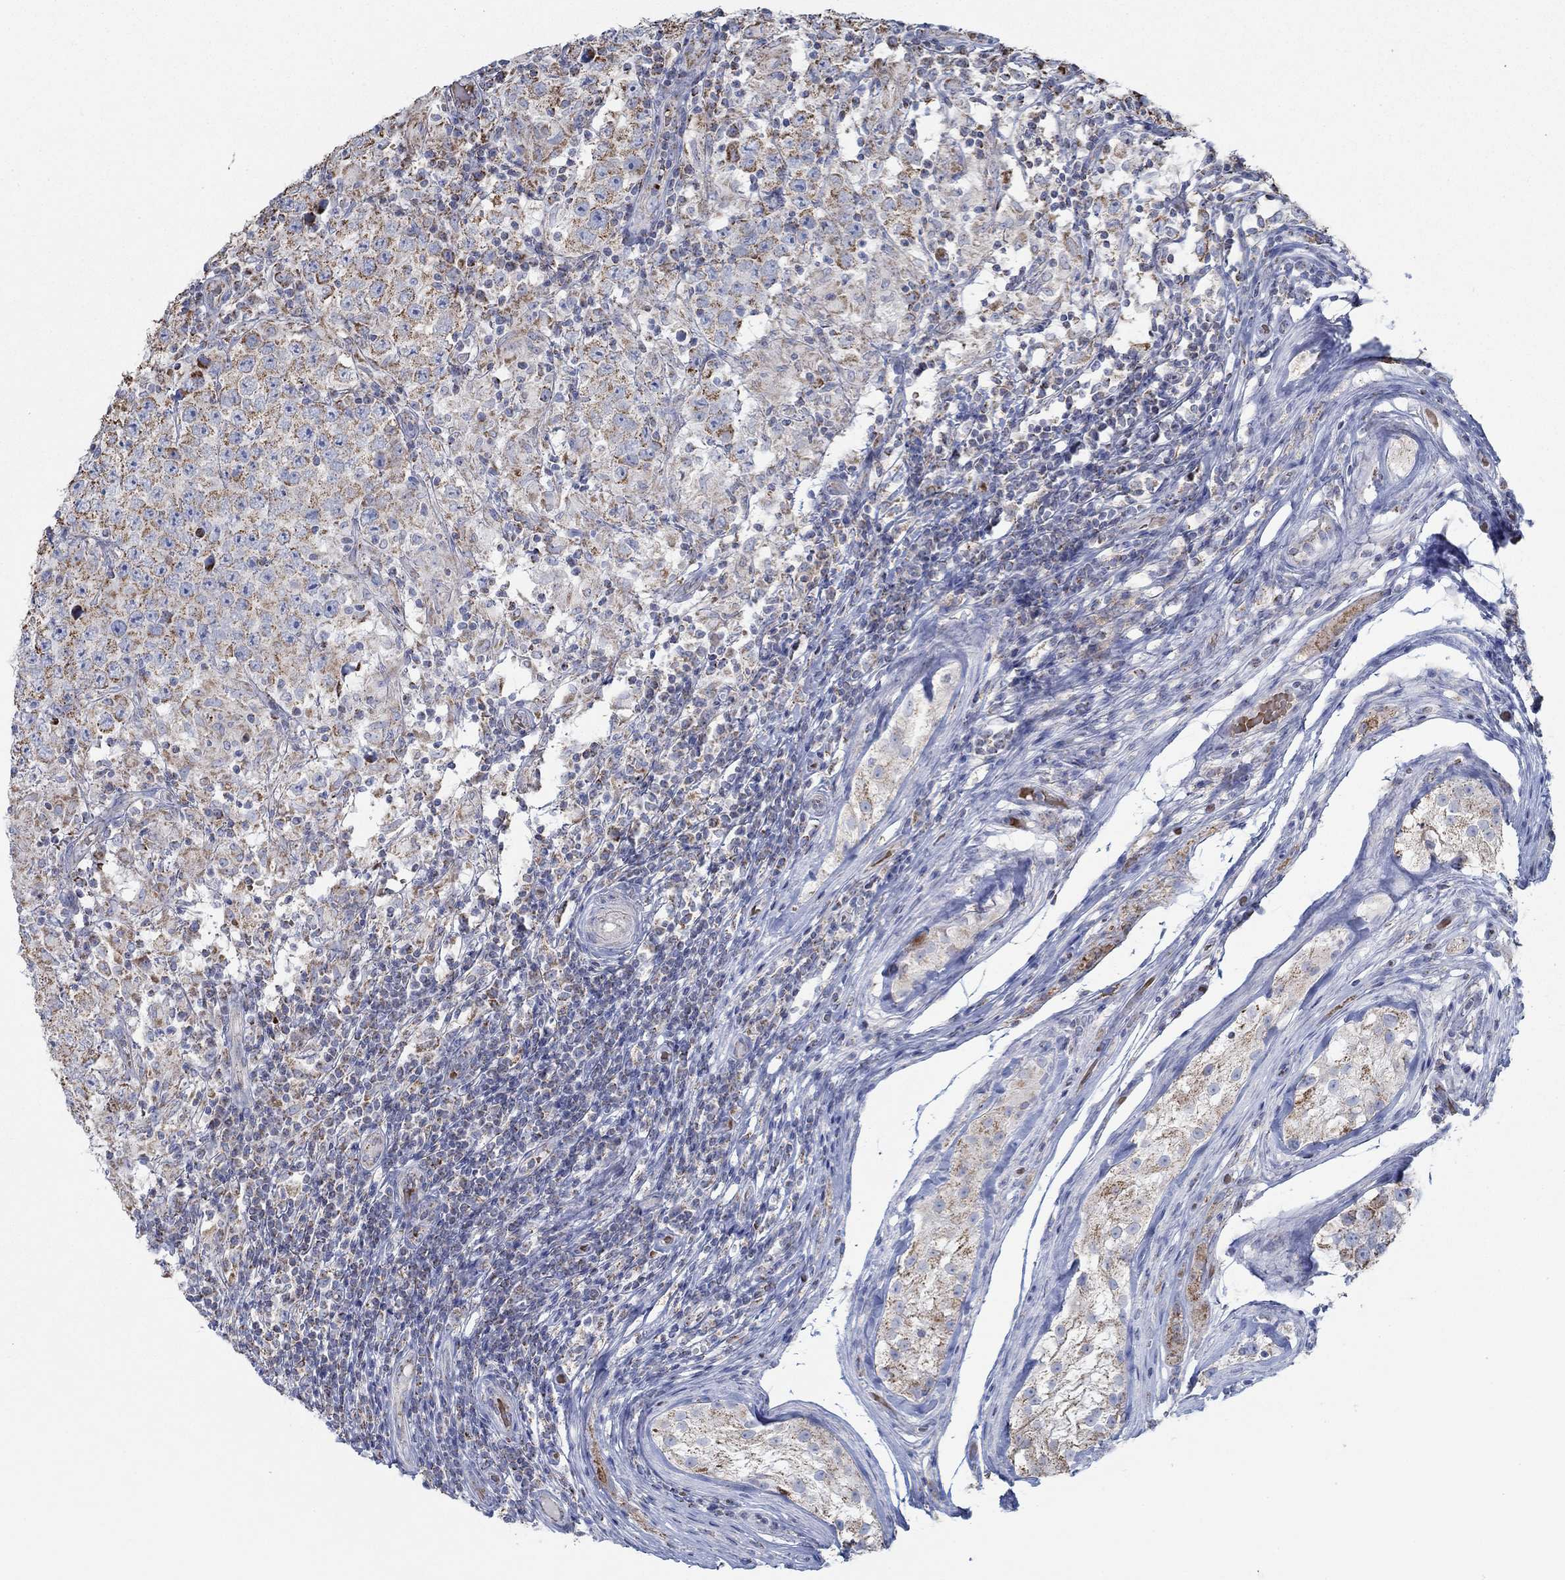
{"staining": {"intensity": "moderate", "quantity": ">75%", "location": "cytoplasmic/membranous"}, "tissue": "testis cancer", "cell_type": "Tumor cells", "image_type": "cancer", "snomed": [{"axis": "morphology", "description": "Seminoma, NOS"}, {"axis": "morphology", "description": "Carcinoma, Embryonal, NOS"}, {"axis": "topography", "description": "Testis"}], "caption": "Brown immunohistochemical staining in human testis cancer demonstrates moderate cytoplasmic/membranous expression in about >75% of tumor cells.", "gene": "GLOD5", "patient": {"sex": "male", "age": 41}}